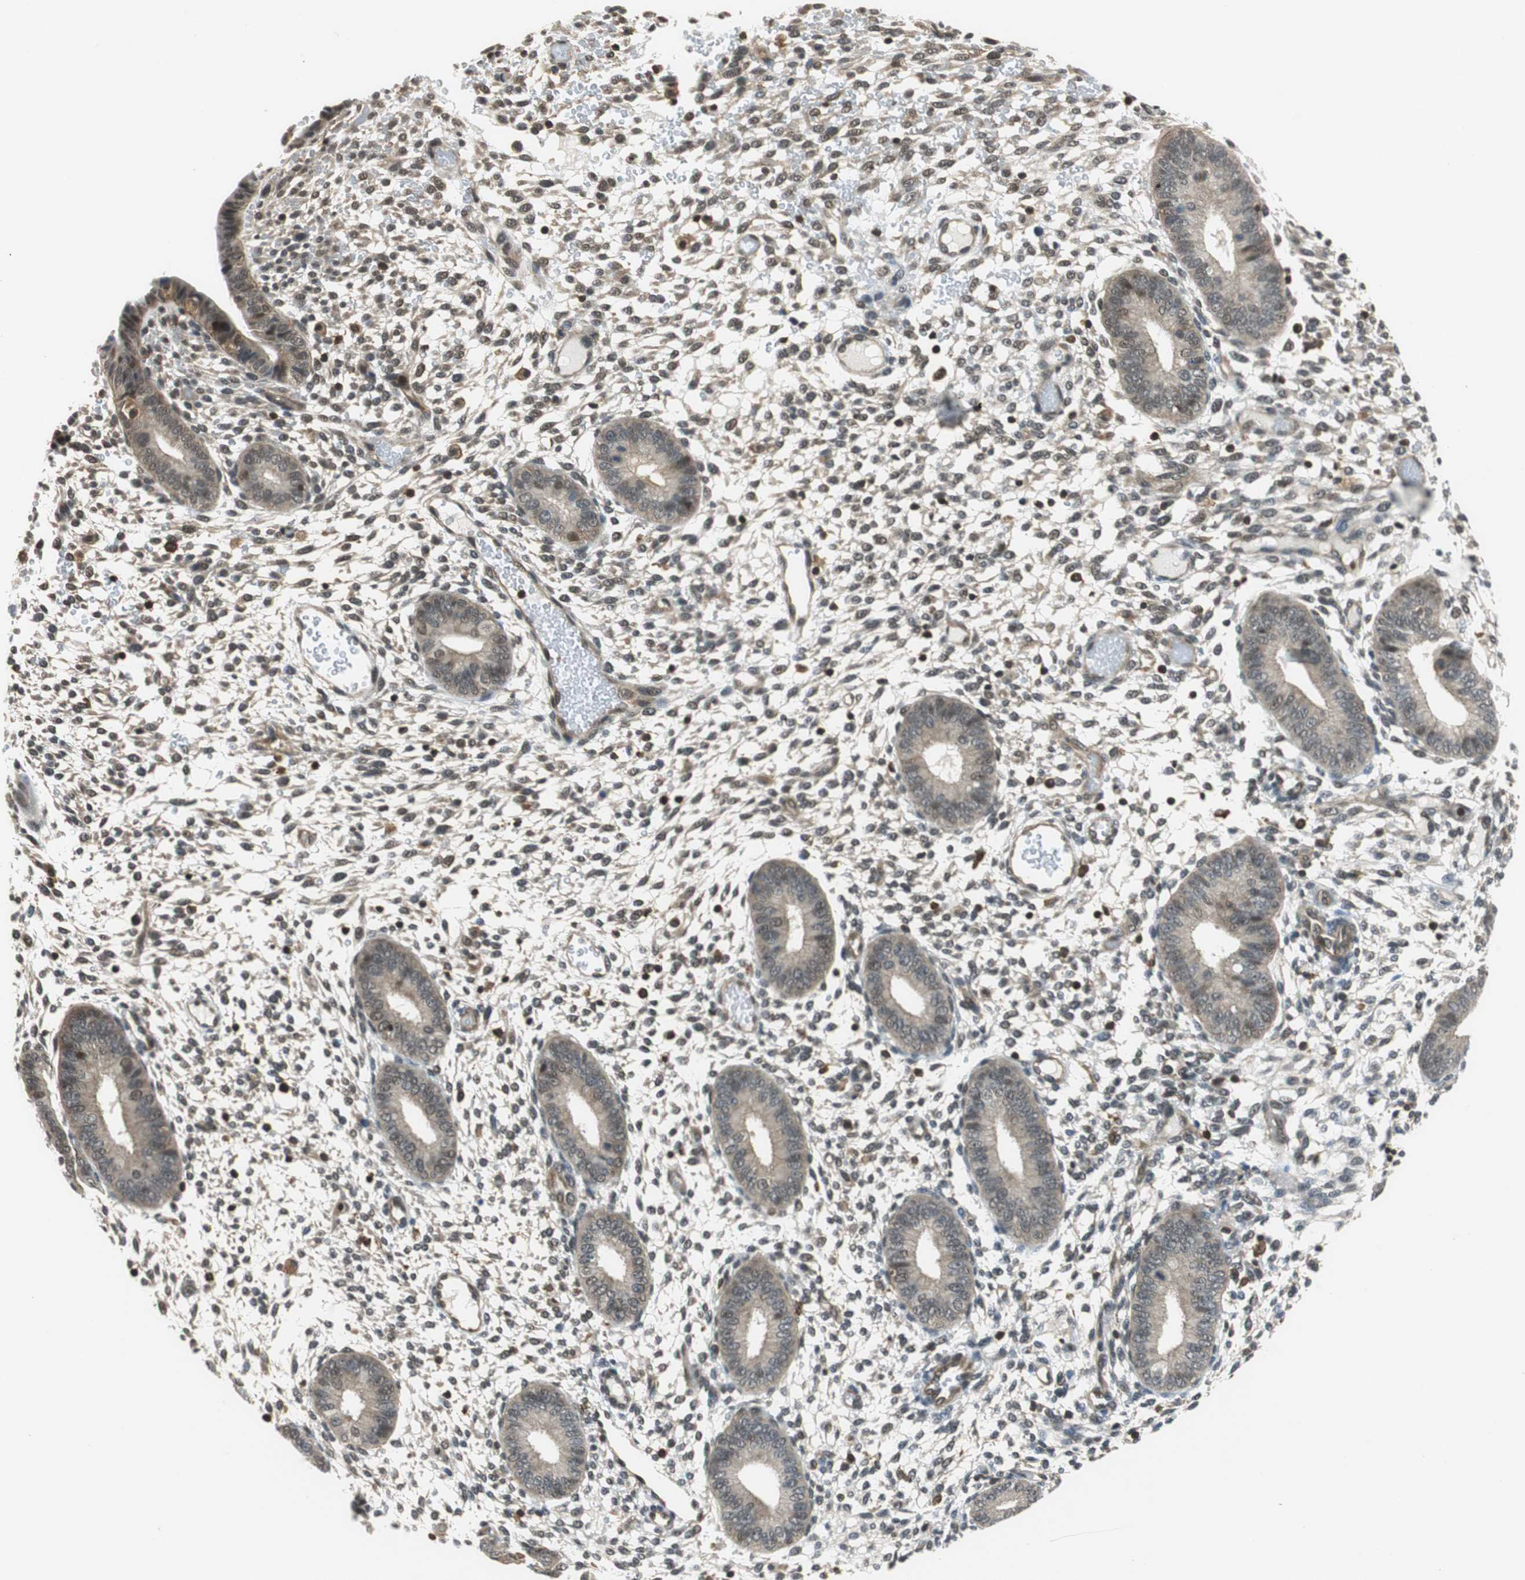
{"staining": {"intensity": "moderate", "quantity": "25%-75%", "location": "nuclear"}, "tissue": "endometrium", "cell_type": "Cells in endometrial stroma", "image_type": "normal", "snomed": [{"axis": "morphology", "description": "Normal tissue, NOS"}, {"axis": "topography", "description": "Endometrium"}], "caption": "DAB (3,3'-diaminobenzidine) immunohistochemical staining of normal human endometrium exhibits moderate nuclear protein staining in about 25%-75% of cells in endometrial stroma. (Brightfield microscopy of DAB IHC at high magnification).", "gene": "ARPC3", "patient": {"sex": "female", "age": 42}}